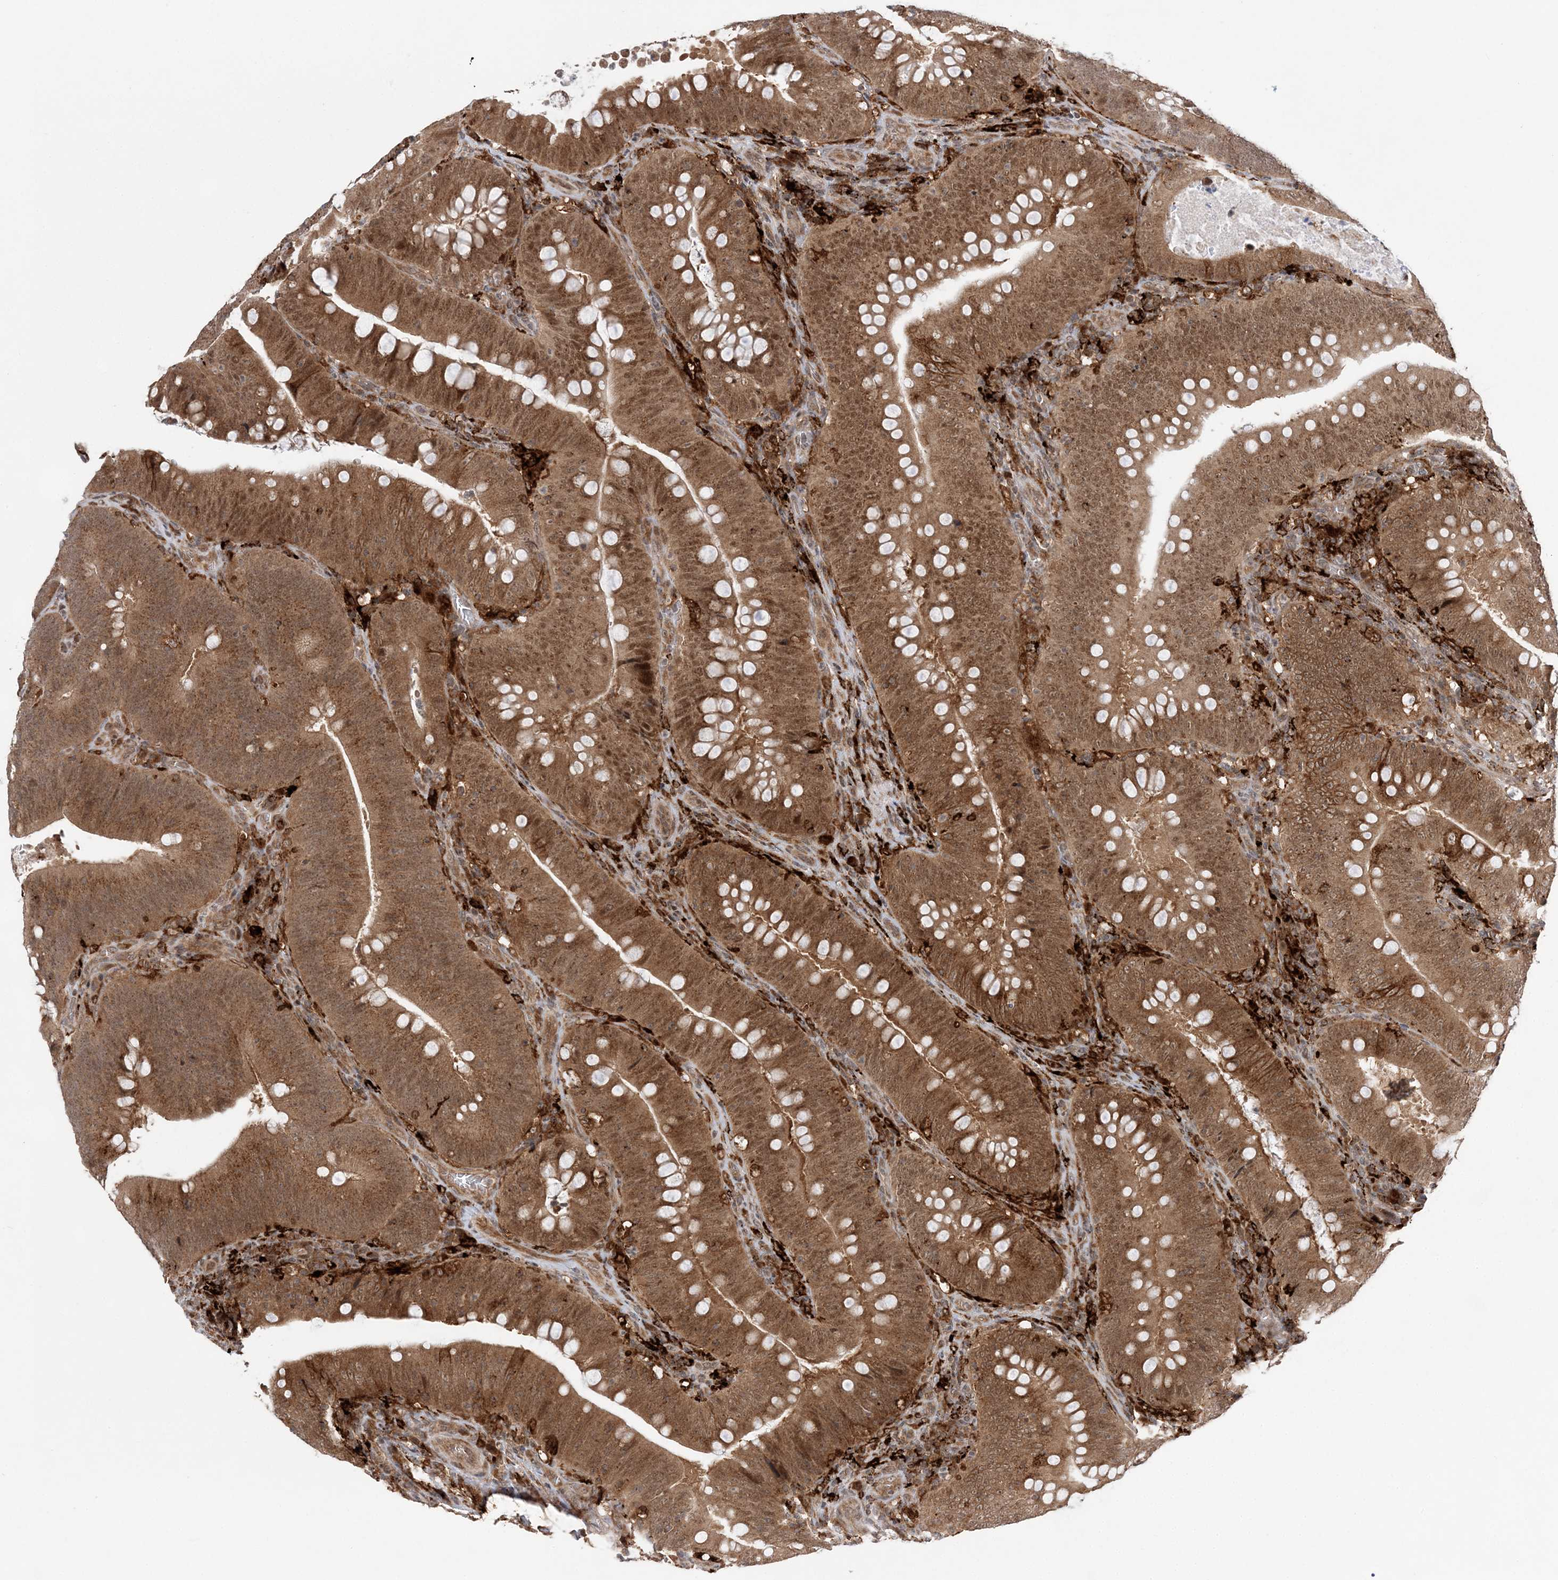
{"staining": {"intensity": "moderate", "quantity": ">75%", "location": "cytoplasmic/membranous,nuclear"}, "tissue": "colorectal cancer", "cell_type": "Tumor cells", "image_type": "cancer", "snomed": [{"axis": "morphology", "description": "Normal tissue, NOS"}, {"axis": "topography", "description": "Colon"}], "caption": "A medium amount of moderate cytoplasmic/membranous and nuclear staining is identified in about >75% of tumor cells in colorectal cancer tissue.", "gene": "ANAPC15", "patient": {"sex": "female", "age": 82}}